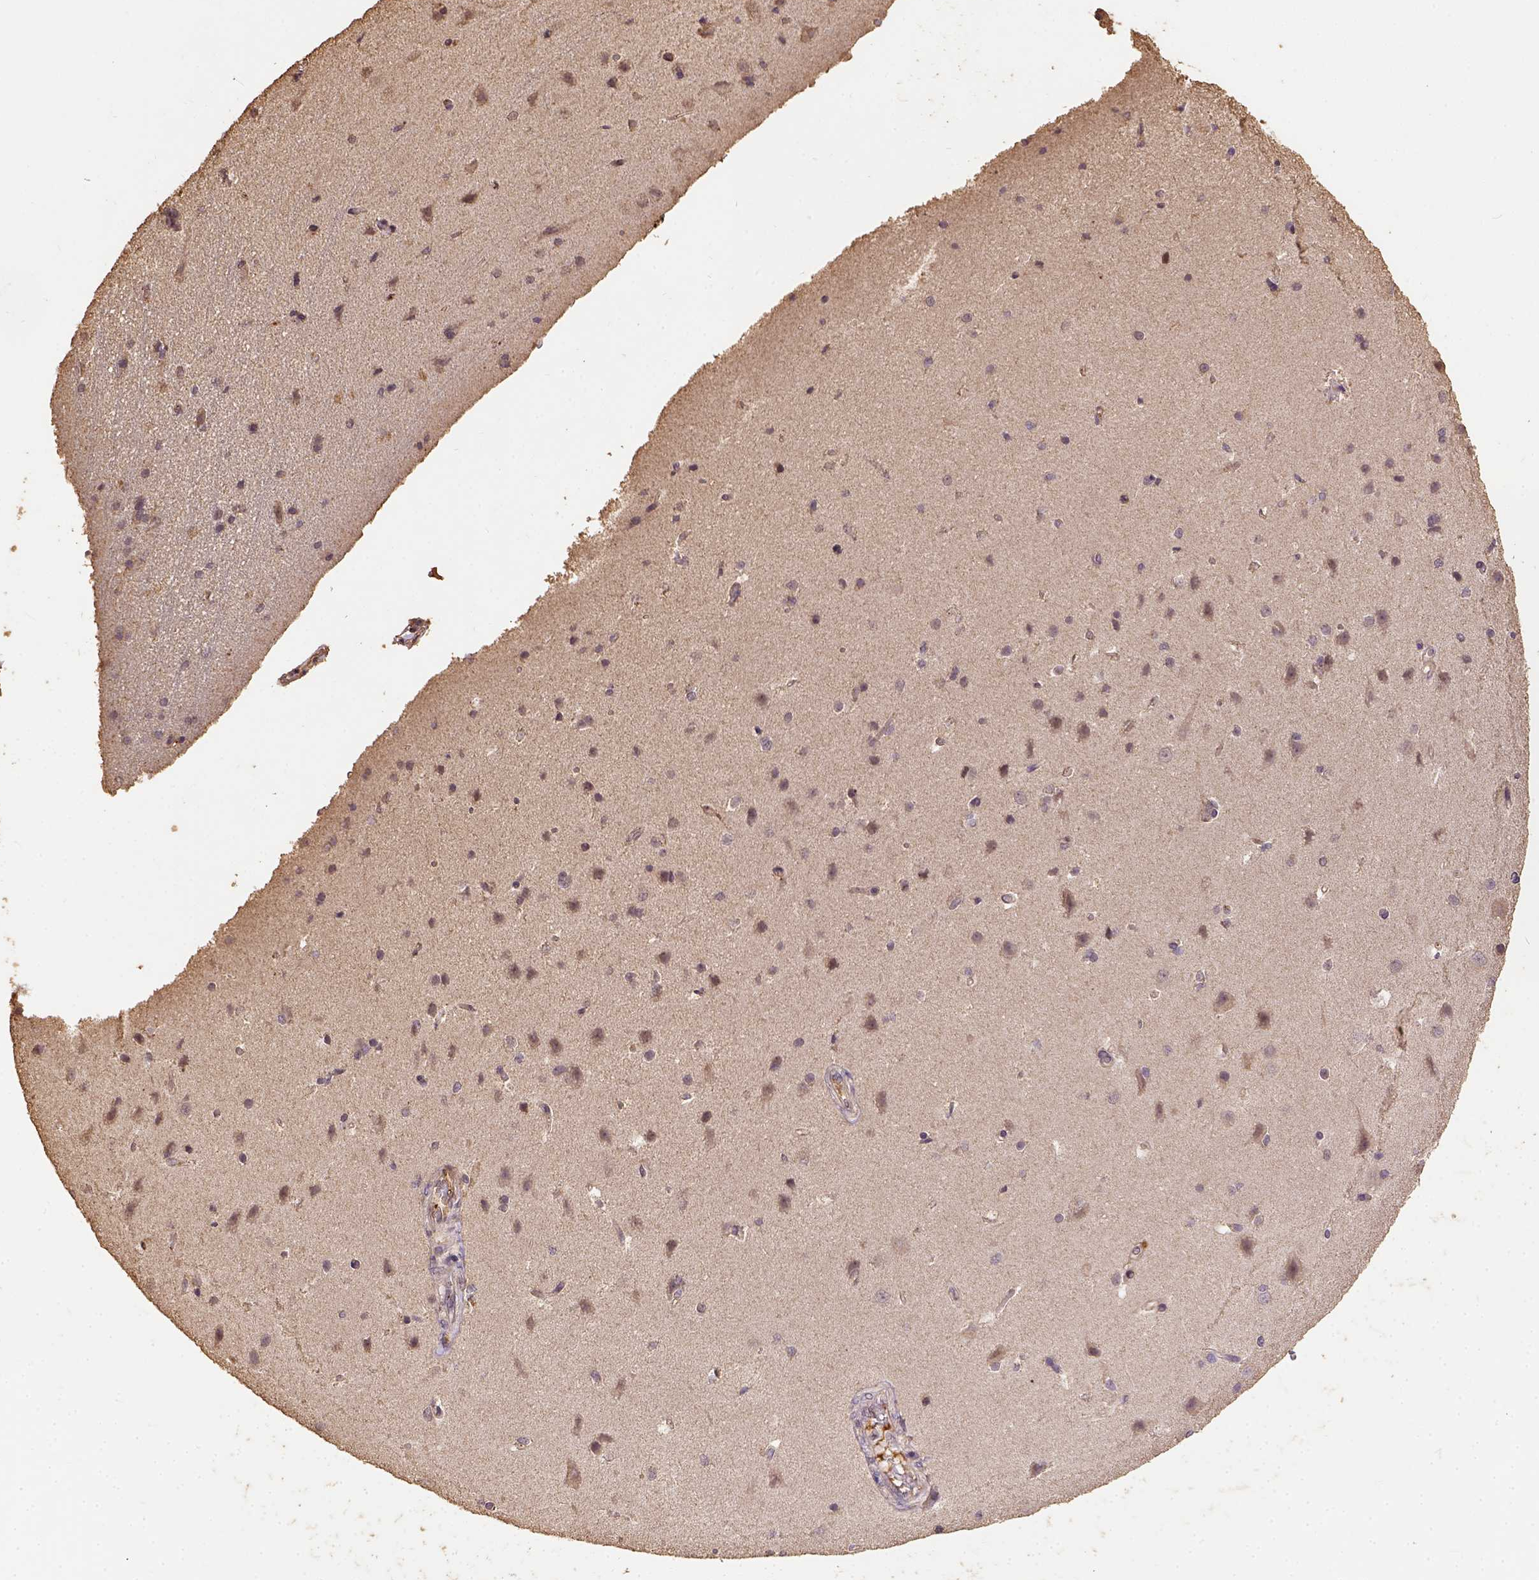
{"staining": {"intensity": "negative", "quantity": "none", "location": "none"}, "tissue": "cerebral cortex", "cell_type": "Endothelial cells", "image_type": "normal", "snomed": [{"axis": "morphology", "description": "Normal tissue, NOS"}, {"axis": "topography", "description": "Cerebral cortex"}], "caption": "Immunohistochemistry (IHC) histopathology image of unremarkable cerebral cortex: cerebral cortex stained with DAB (3,3'-diaminobenzidine) reveals no significant protein staining in endothelial cells.", "gene": "ATP1B3", "patient": {"sex": "male", "age": 37}}